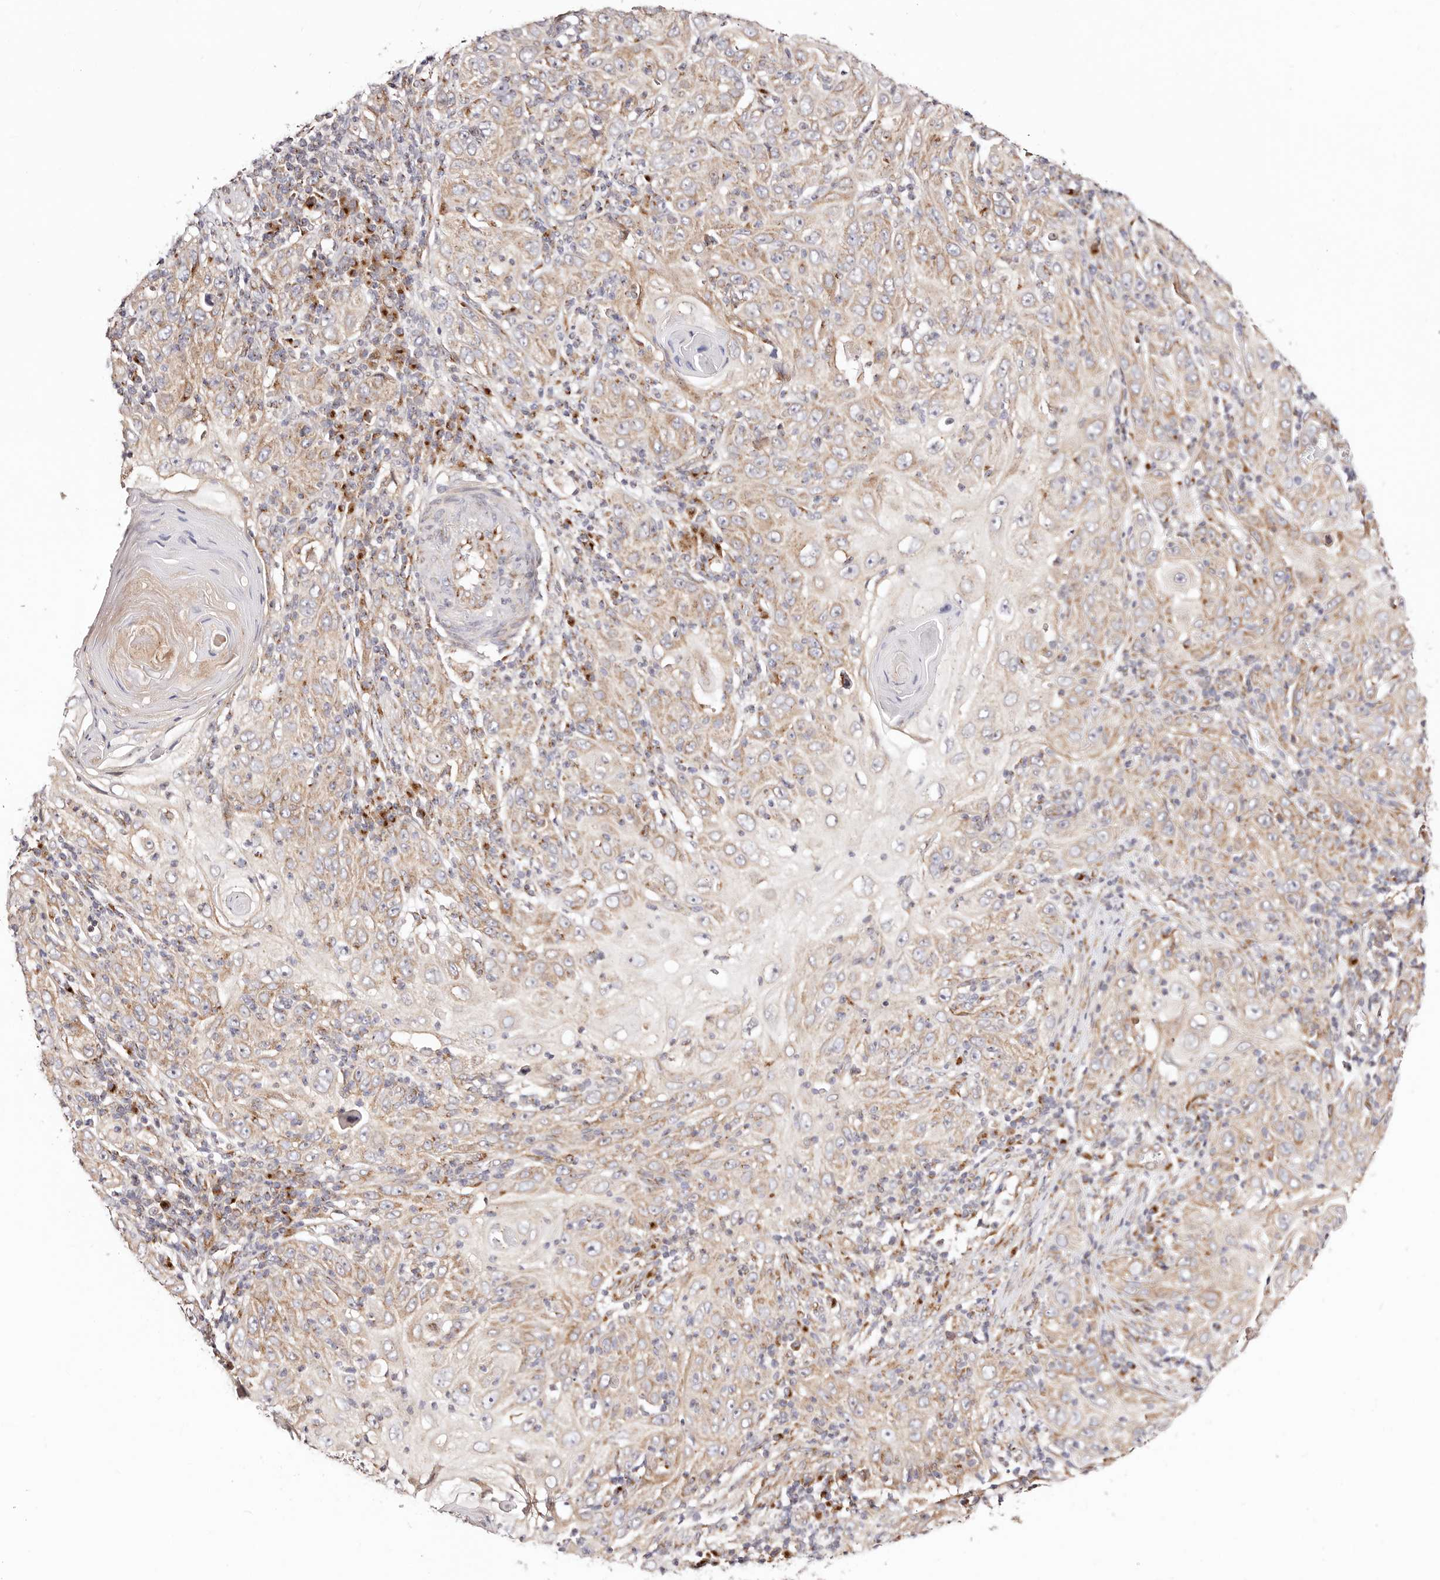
{"staining": {"intensity": "moderate", "quantity": "25%-75%", "location": "cytoplasmic/membranous"}, "tissue": "skin cancer", "cell_type": "Tumor cells", "image_type": "cancer", "snomed": [{"axis": "morphology", "description": "Squamous cell carcinoma, NOS"}, {"axis": "topography", "description": "Skin"}], "caption": "This is a photomicrograph of IHC staining of squamous cell carcinoma (skin), which shows moderate expression in the cytoplasmic/membranous of tumor cells.", "gene": "MAPK6", "patient": {"sex": "female", "age": 88}}